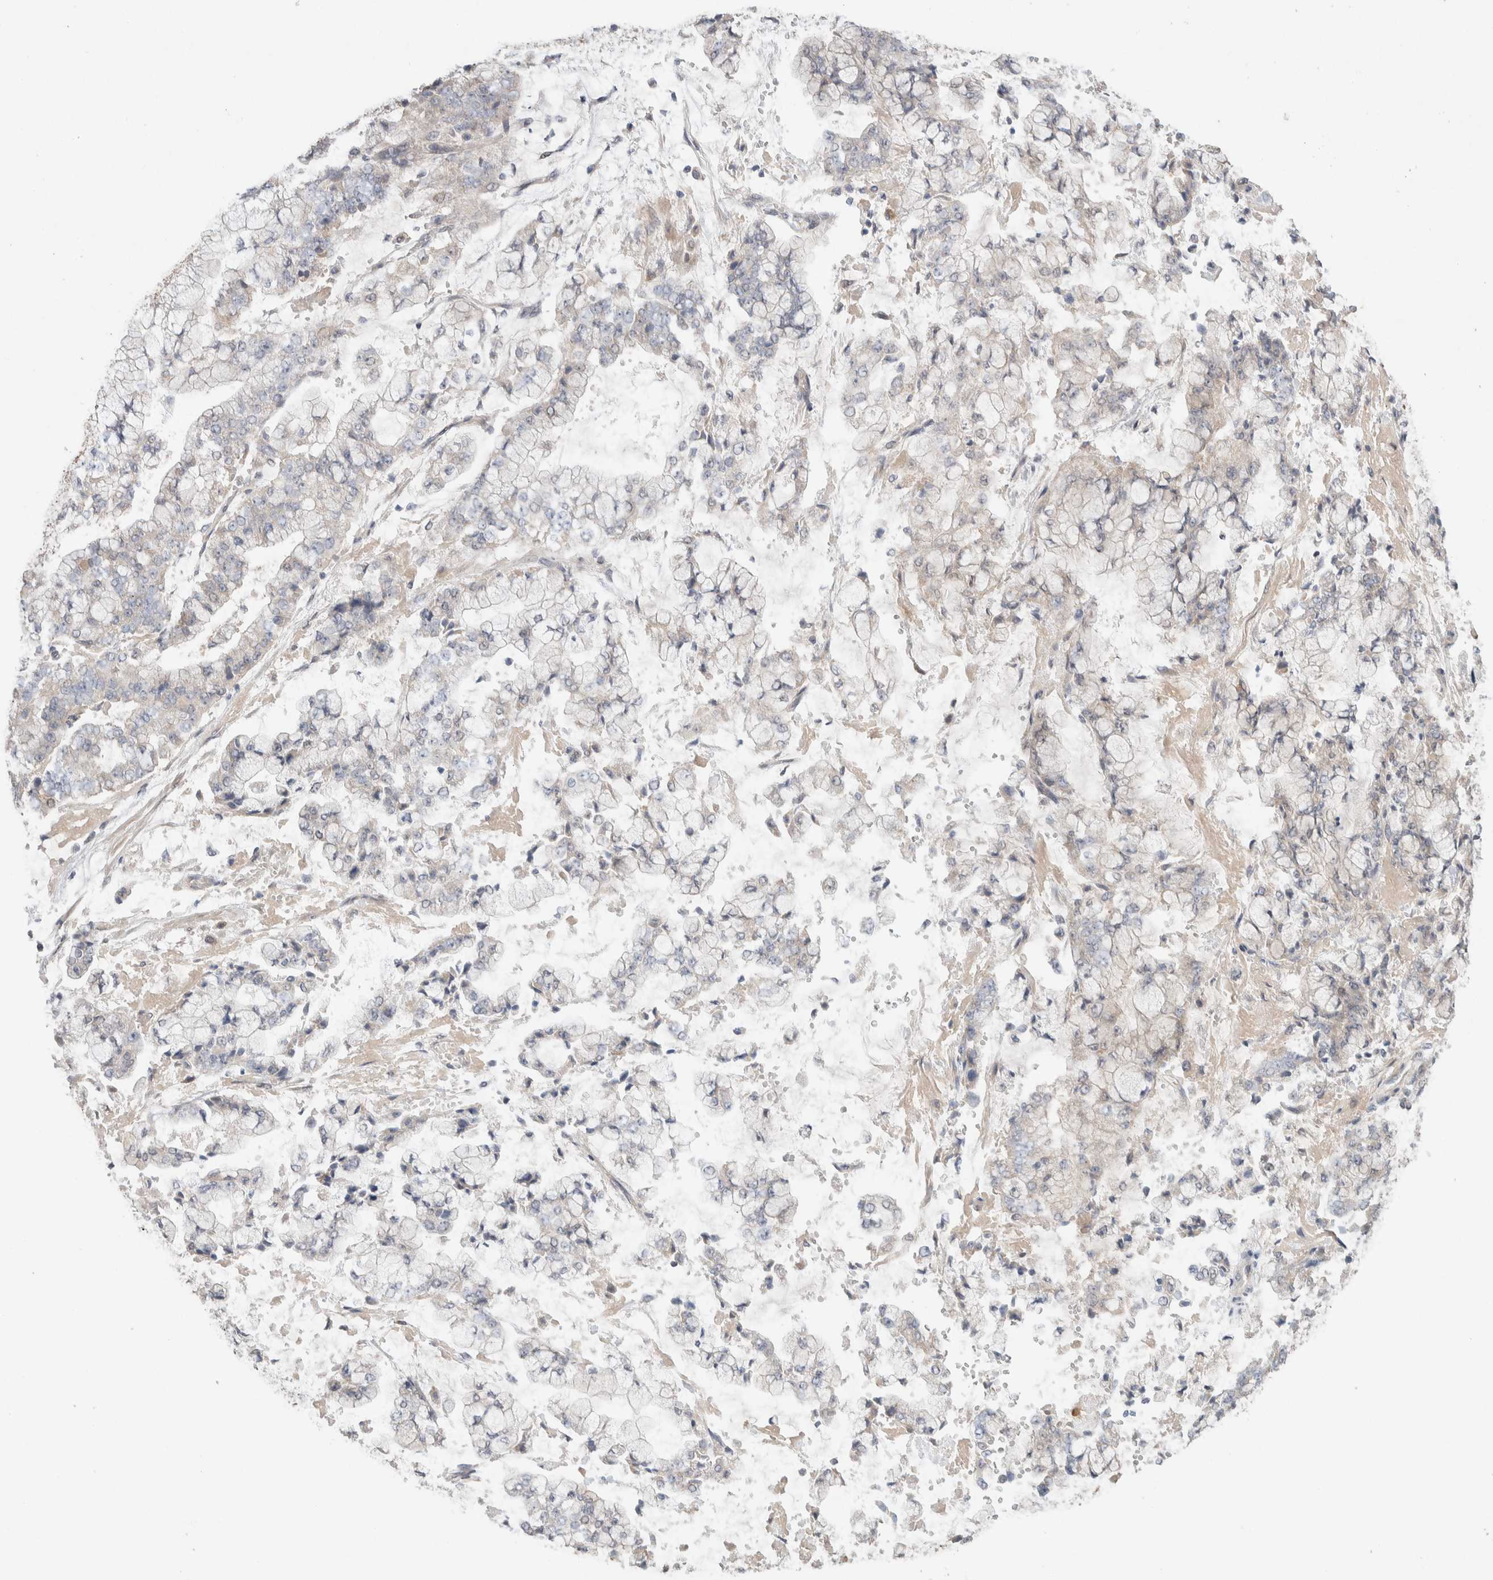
{"staining": {"intensity": "weak", "quantity": "<25%", "location": "cytoplasmic/membranous"}, "tissue": "stomach cancer", "cell_type": "Tumor cells", "image_type": "cancer", "snomed": [{"axis": "morphology", "description": "Adenocarcinoma, NOS"}, {"axis": "topography", "description": "Stomach"}], "caption": "Immunohistochemistry (IHC) histopathology image of human adenocarcinoma (stomach) stained for a protein (brown), which demonstrates no positivity in tumor cells.", "gene": "KCNJ5", "patient": {"sex": "male", "age": 76}}